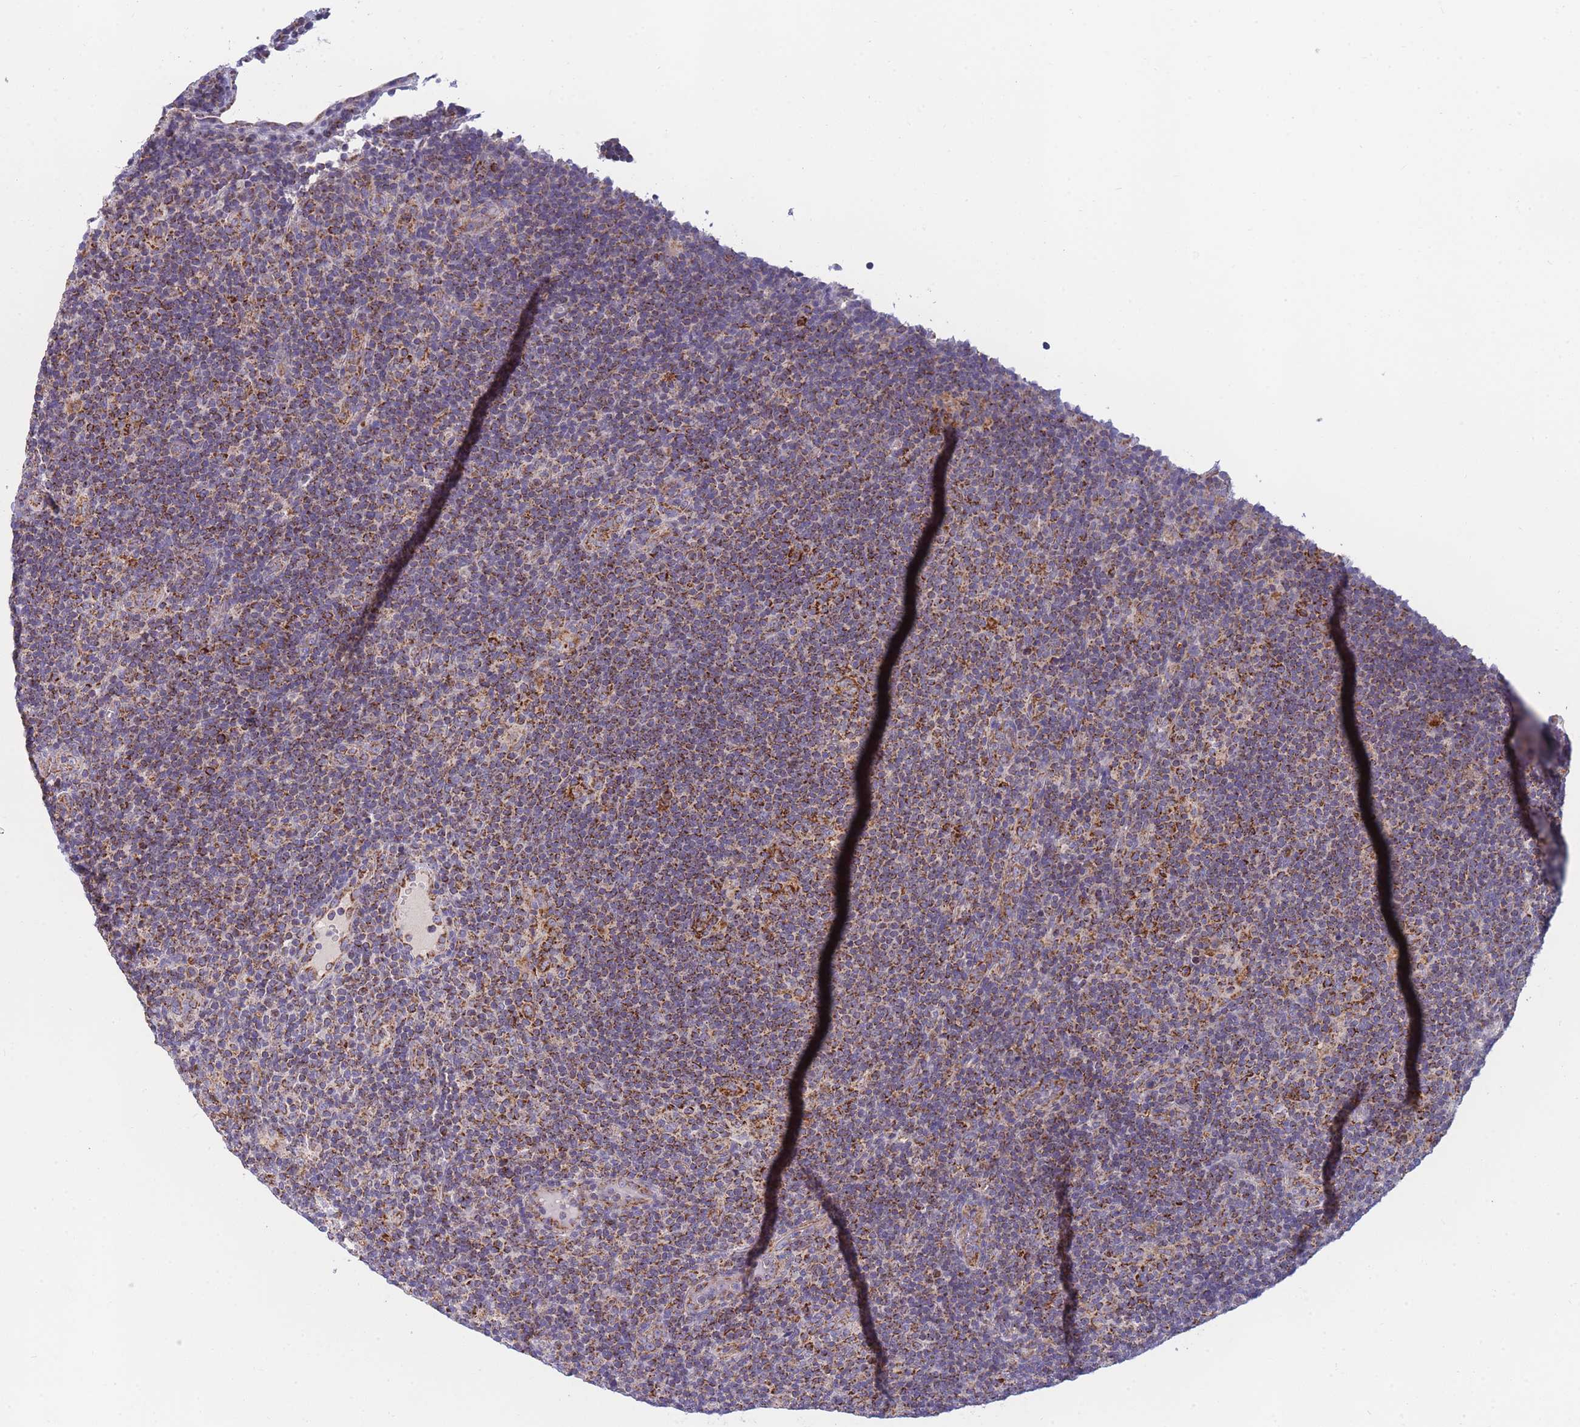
{"staining": {"intensity": "strong", "quantity": ">75%", "location": "cytoplasmic/membranous"}, "tissue": "lymphoma", "cell_type": "Tumor cells", "image_type": "cancer", "snomed": [{"axis": "morphology", "description": "Hodgkin's disease, NOS"}, {"axis": "topography", "description": "Lymph node"}], "caption": "DAB immunohistochemical staining of lymphoma displays strong cytoplasmic/membranous protein expression in approximately >75% of tumor cells. (DAB (3,3'-diaminobenzidine) IHC, brown staining for protein, blue staining for nuclei).", "gene": "MRPS11", "patient": {"sex": "female", "age": 57}}